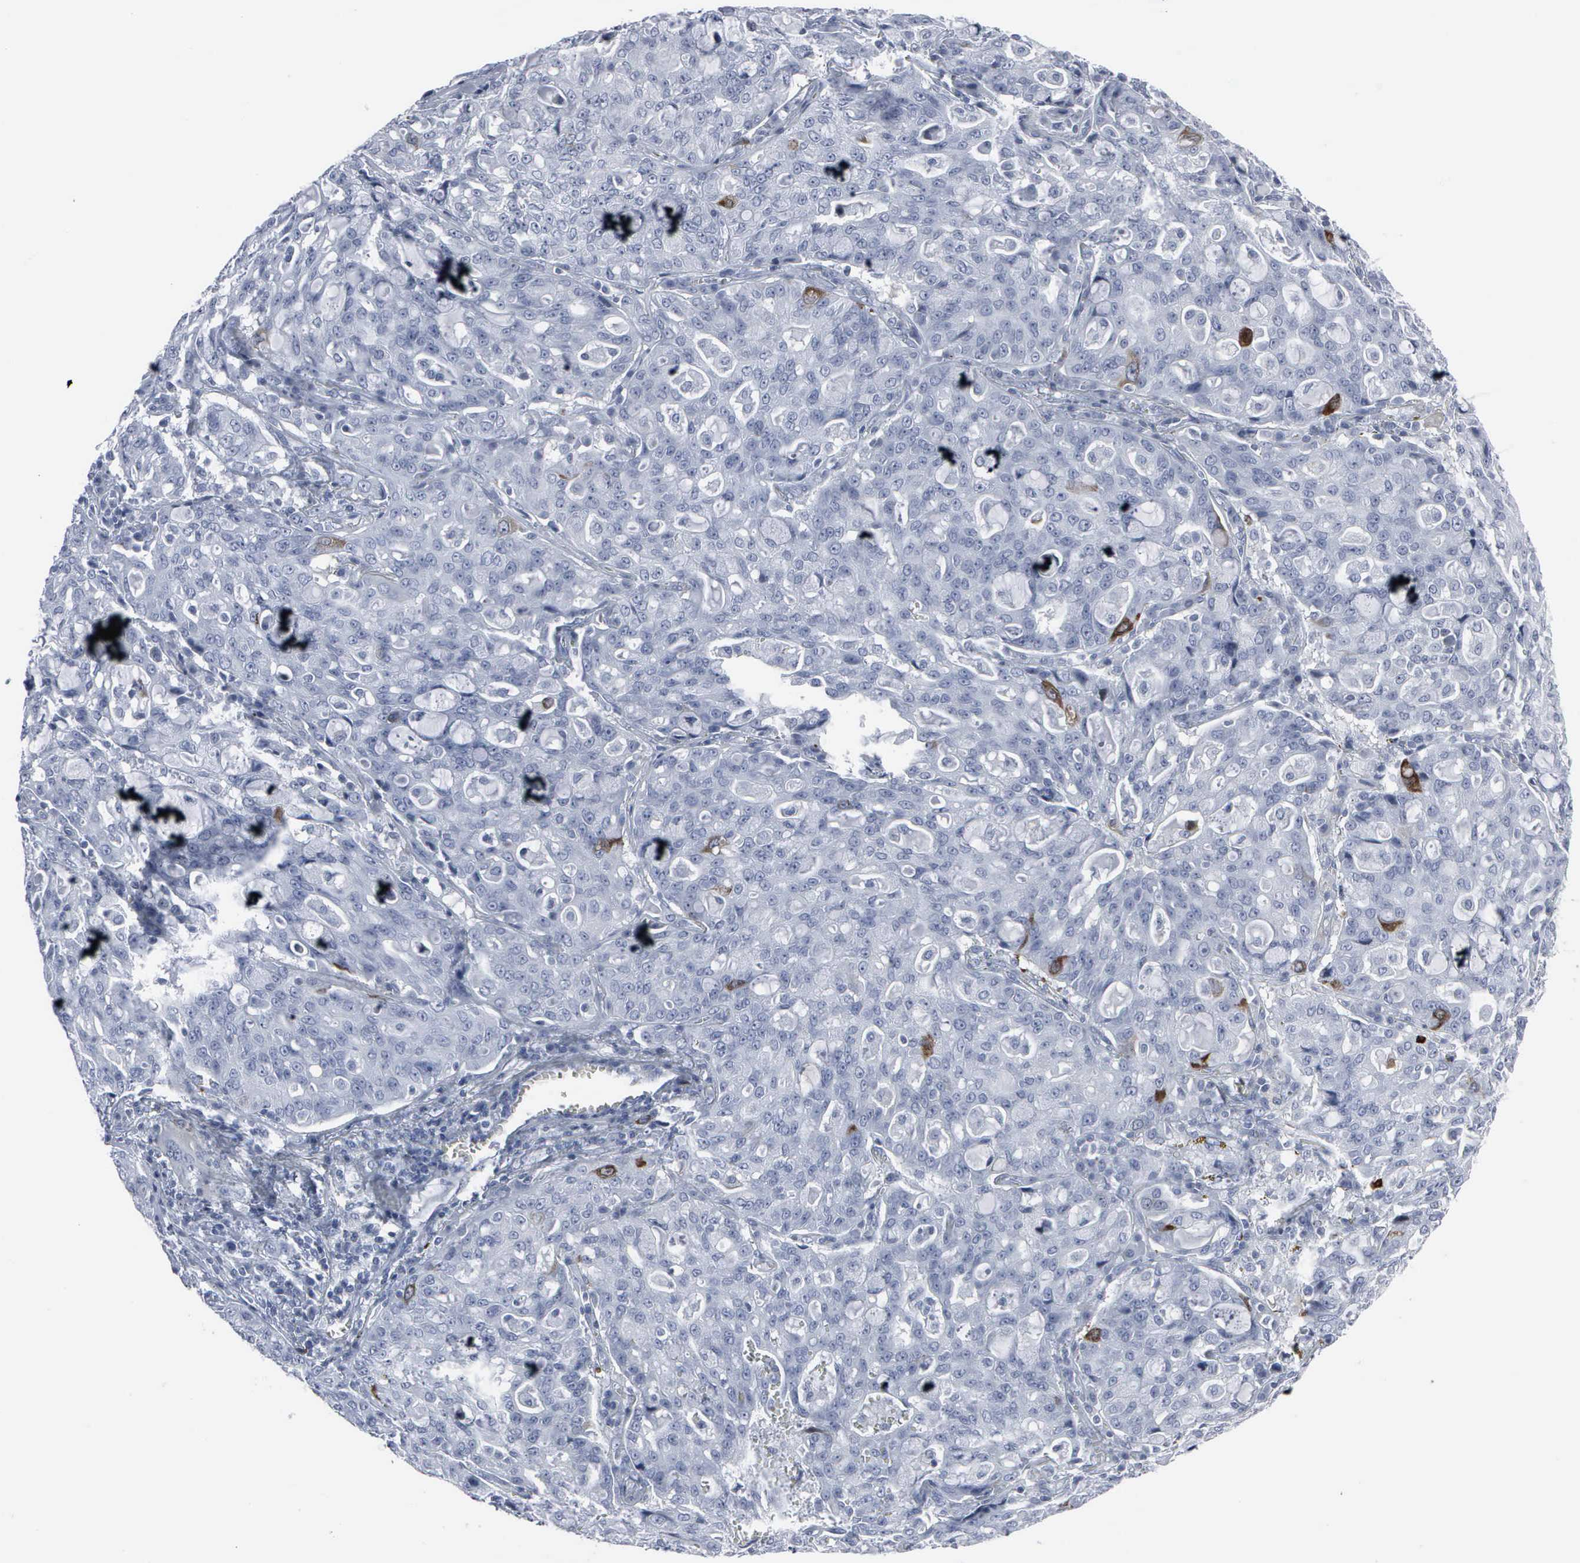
{"staining": {"intensity": "weak", "quantity": "<25%", "location": "cytoplasmic/membranous"}, "tissue": "lung cancer", "cell_type": "Tumor cells", "image_type": "cancer", "snomed": [{"axis": "morphology", "description": "Adenocarcinoma, NOS"}, {"axis": "topography", "description": "Lung"}], "caption": "There is no significant staining in tumor cells of lung adenocarcinoma. Nuclei are stained in blue.", "gene": "CCNB1", "patient": {"sex": "female", "age": 44}}